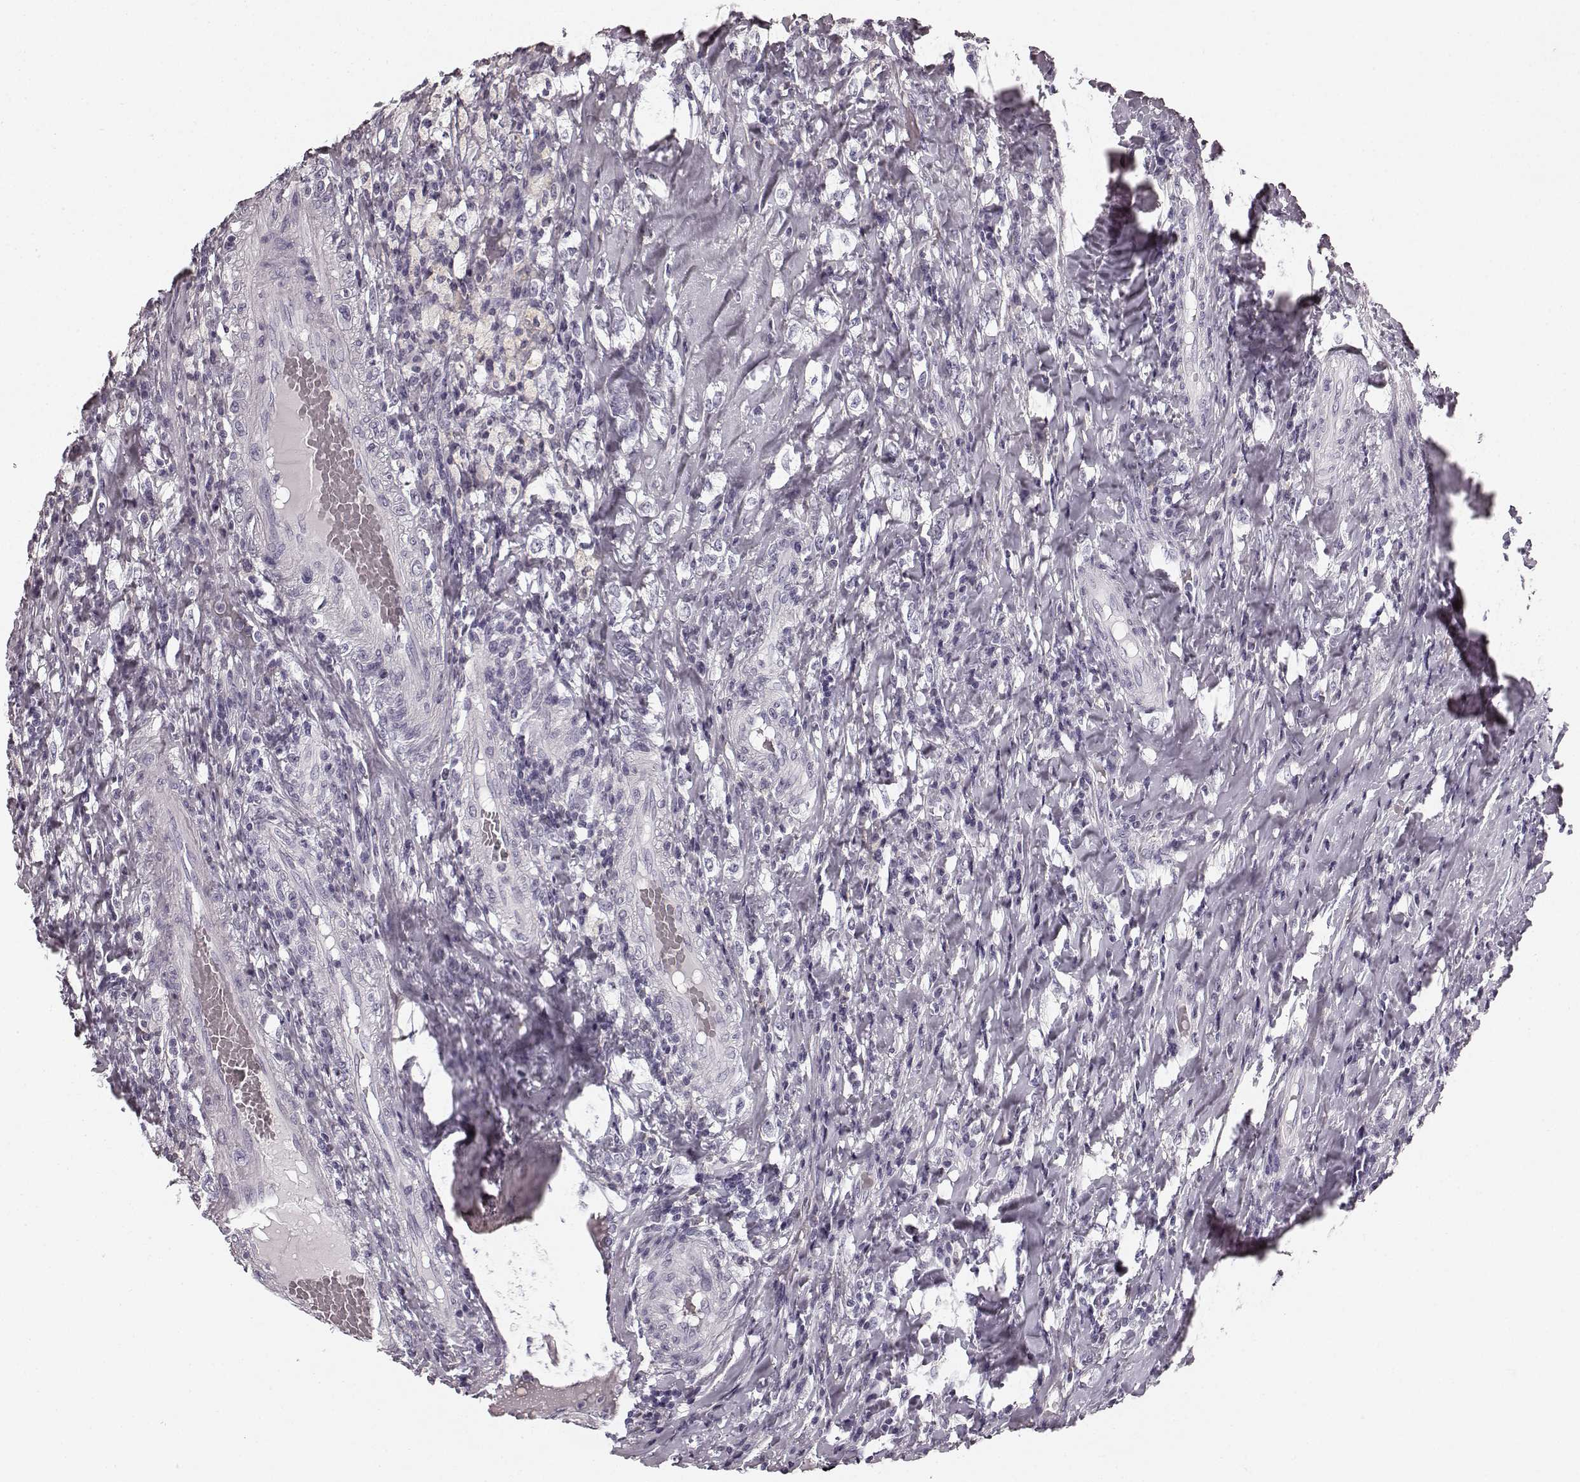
{"staining": {"intensity": "negative", "quantity": "none", "location": "none"}, "tissue": "testis cancer", "cell_type": "Tumor cells", "image_type": "cancer", "snomed": [{"axis": "morphology", "description": "Necrosis, NOS"}, {"axis": "morphology", "description": "Carcinoma, Embryonal, NOS"}, {"axis": "topography", "description": "Testis"}], "caption": "Human embryonal carcinoma (testis) stained for a protein using immunohistochemistry shows no positivity in tumor cells.", "gene": "TMPRSS15", "patient": {"sex": "male", "age": 19}}